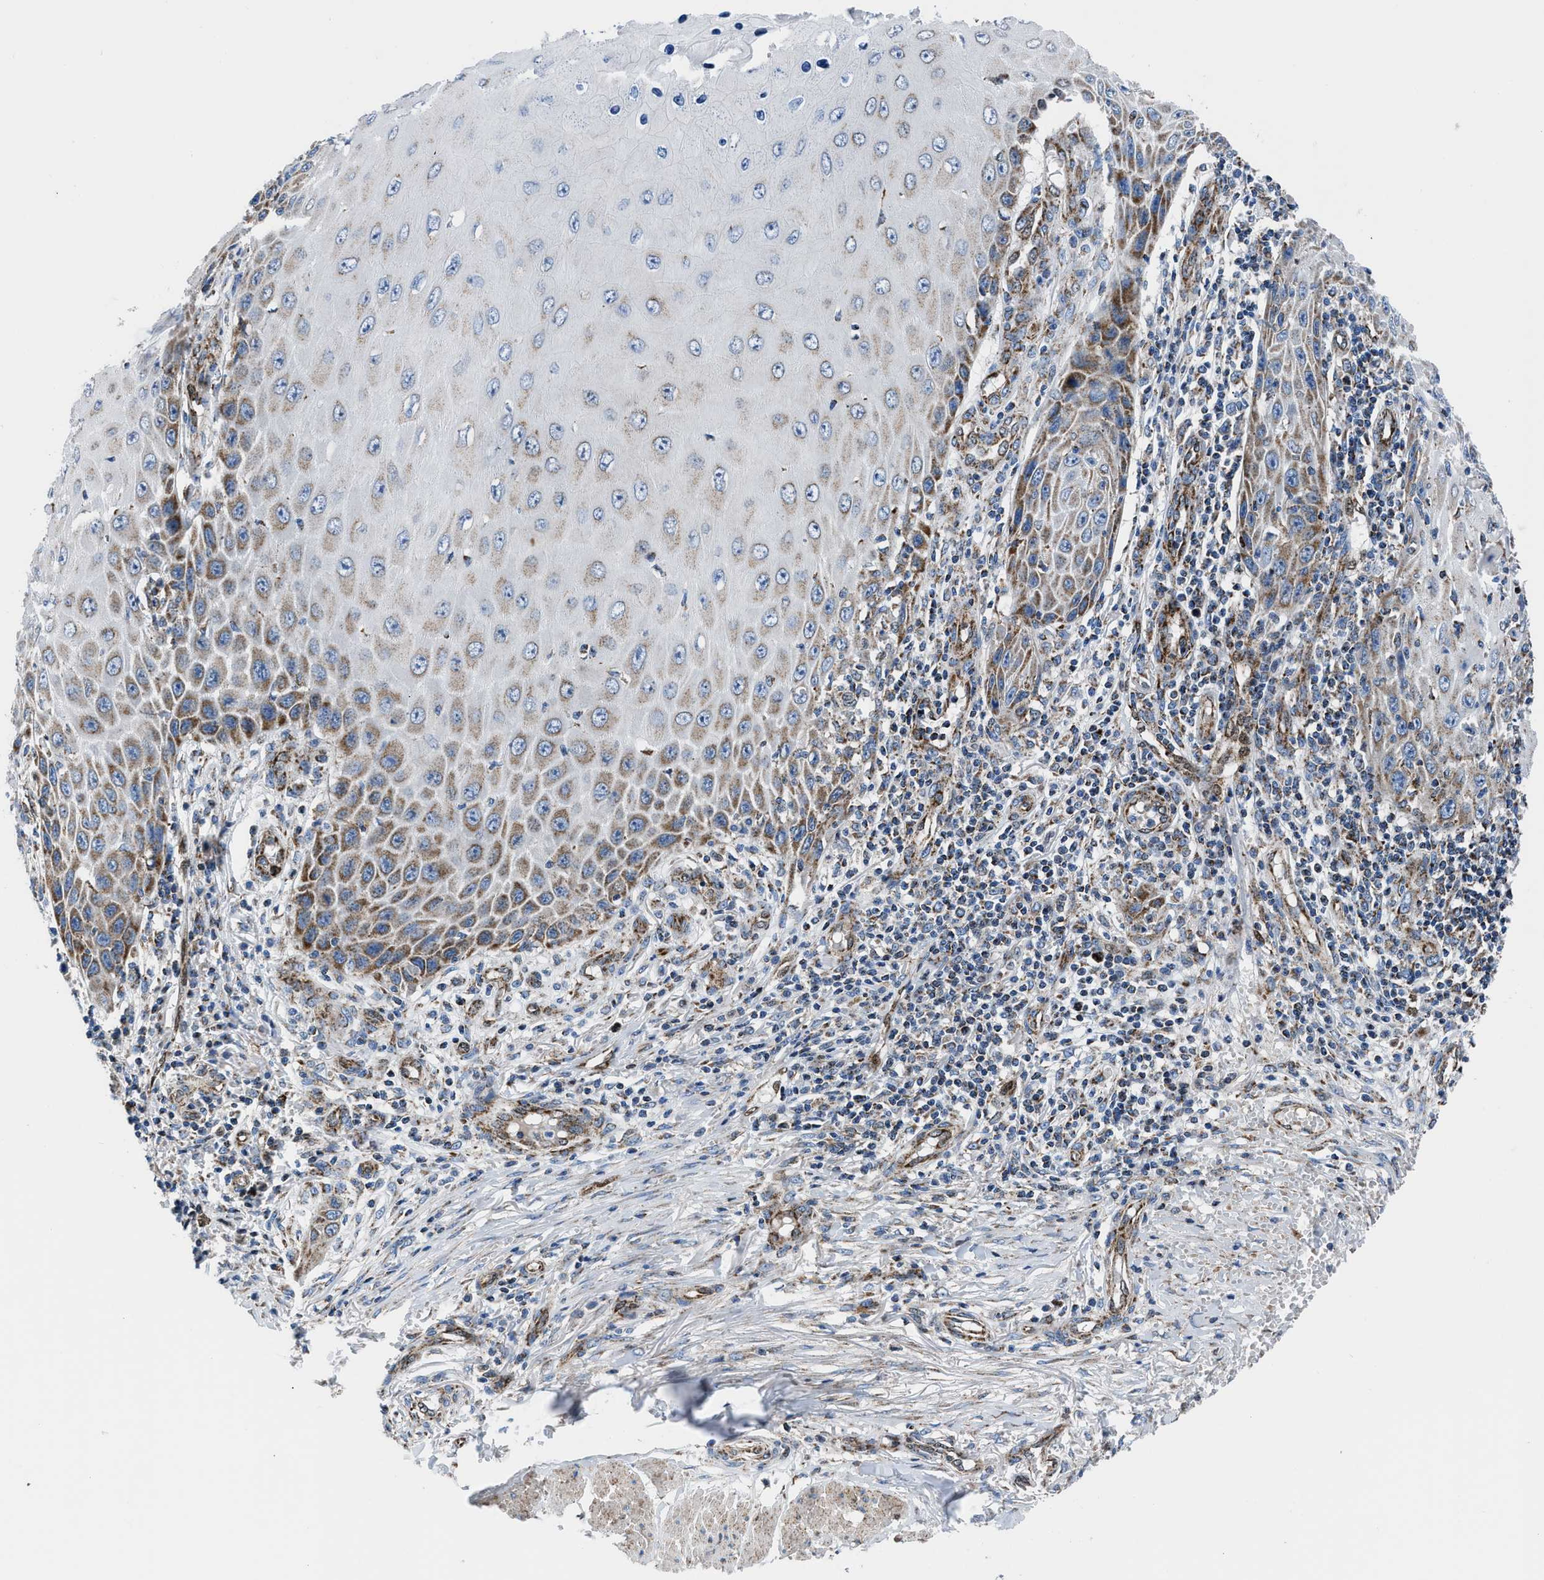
{"staining": {"intensity": "moderate", "quantity": "25%-75%", "location": "cytoplasmic/membranous"}, "tissue": "skin cancer", "cell_type": "Tumor cells", "image_type": "cancer", "snomed": [{"axis": "morphology", "description": "Squamous cell carcinoma, NOS"}, {"axis": "topography", "description": "Skin"}], "caption": "This photomicrograph reveals skin squamous cell carcinoma stained with IHC to label a protein in brown. The cytoplasmic/membranous of tumor cells show moderate positivity for the protein. Nuclei are counter-stained blue.", "gene": "LMO2", "patient": {"sex": "female", "age": 73}}